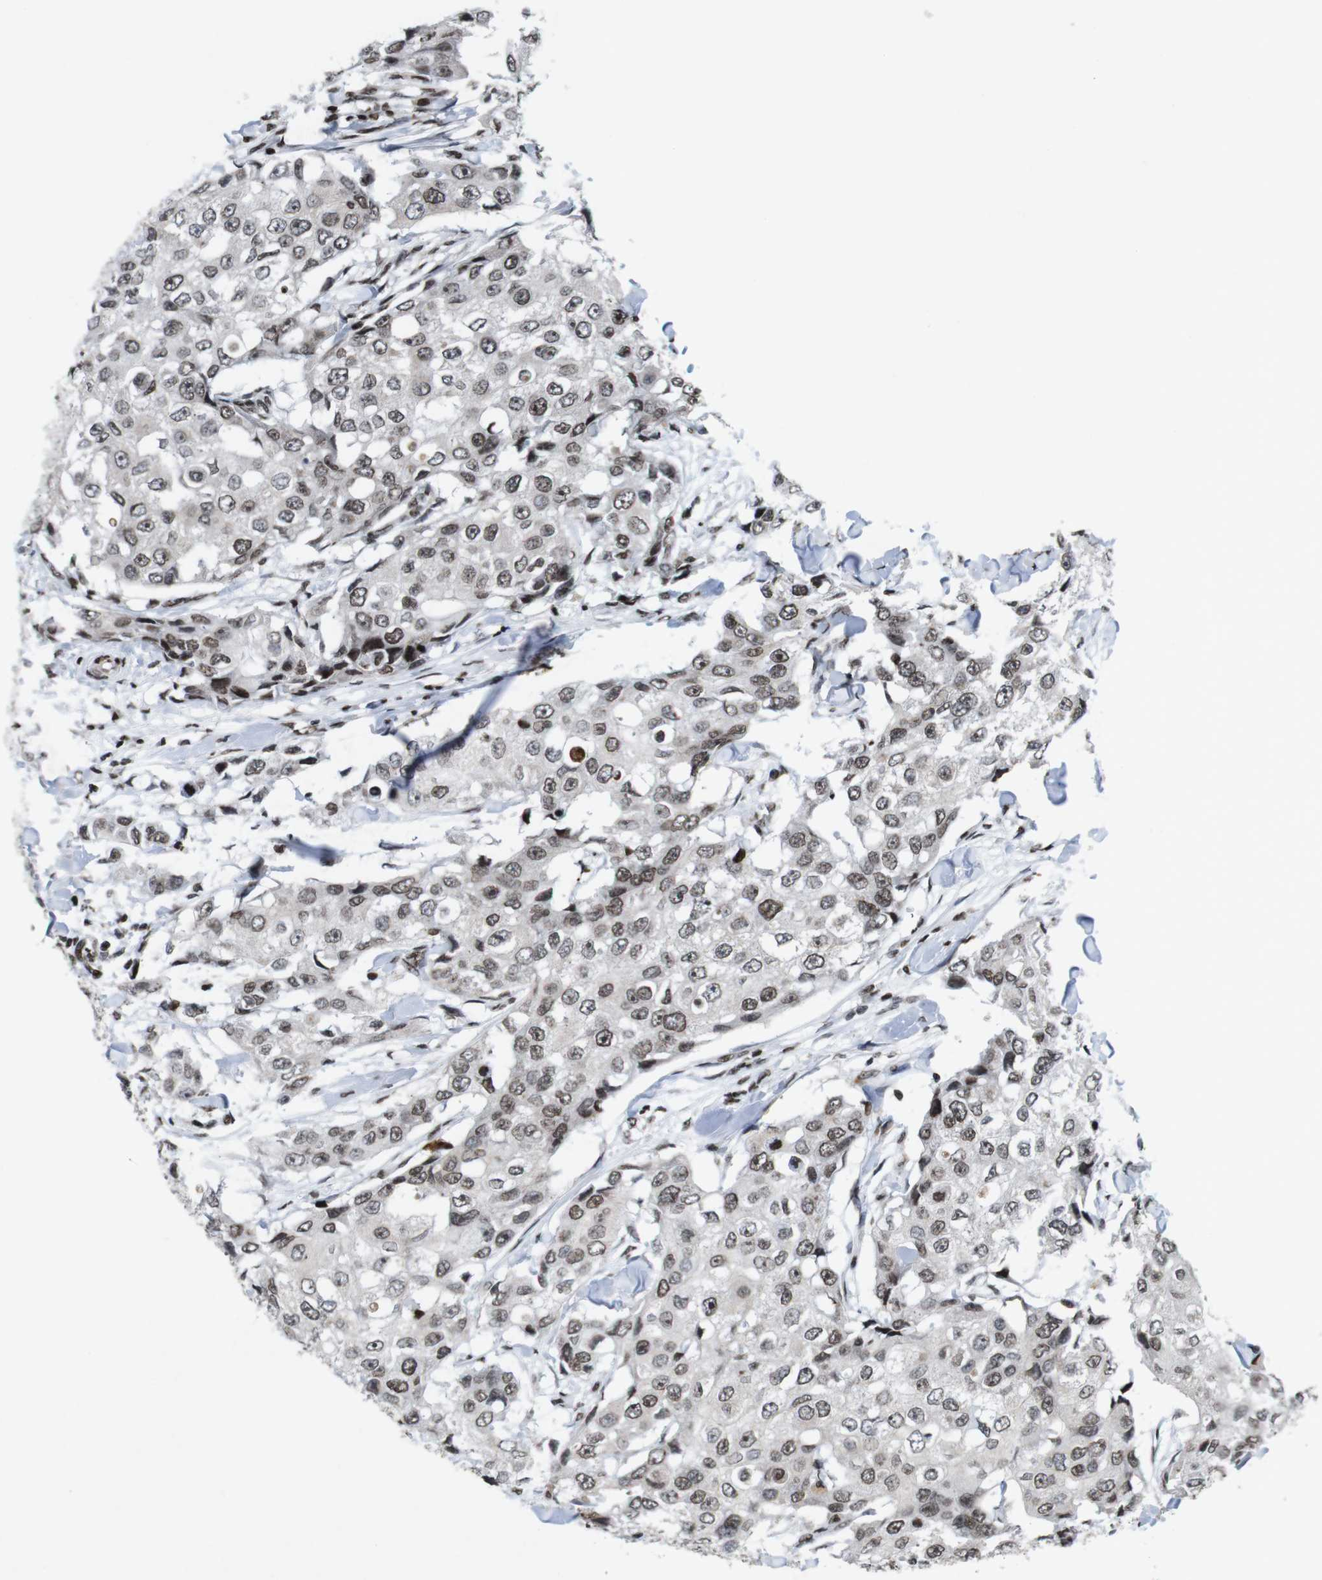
{"staining": {"intensity": "weak", "quantity": ">75%", "location": "nuclear"}, "tissue": "breast cancer", "cell_type": "Tumor cells", "image_type": "cancer", "snomed": [{"axis": "morphology", "description": "Duct carcinoma"}, {"axis": "topography", "description": "Breast"}], "caption": "Breast cancer was stained to show a protein in brown. There is low levels of weak nuclear staining in approximately >75% of tumor cells.", "gene": "MAGEH1", "patient": {"sex": "female", "age": 27}}